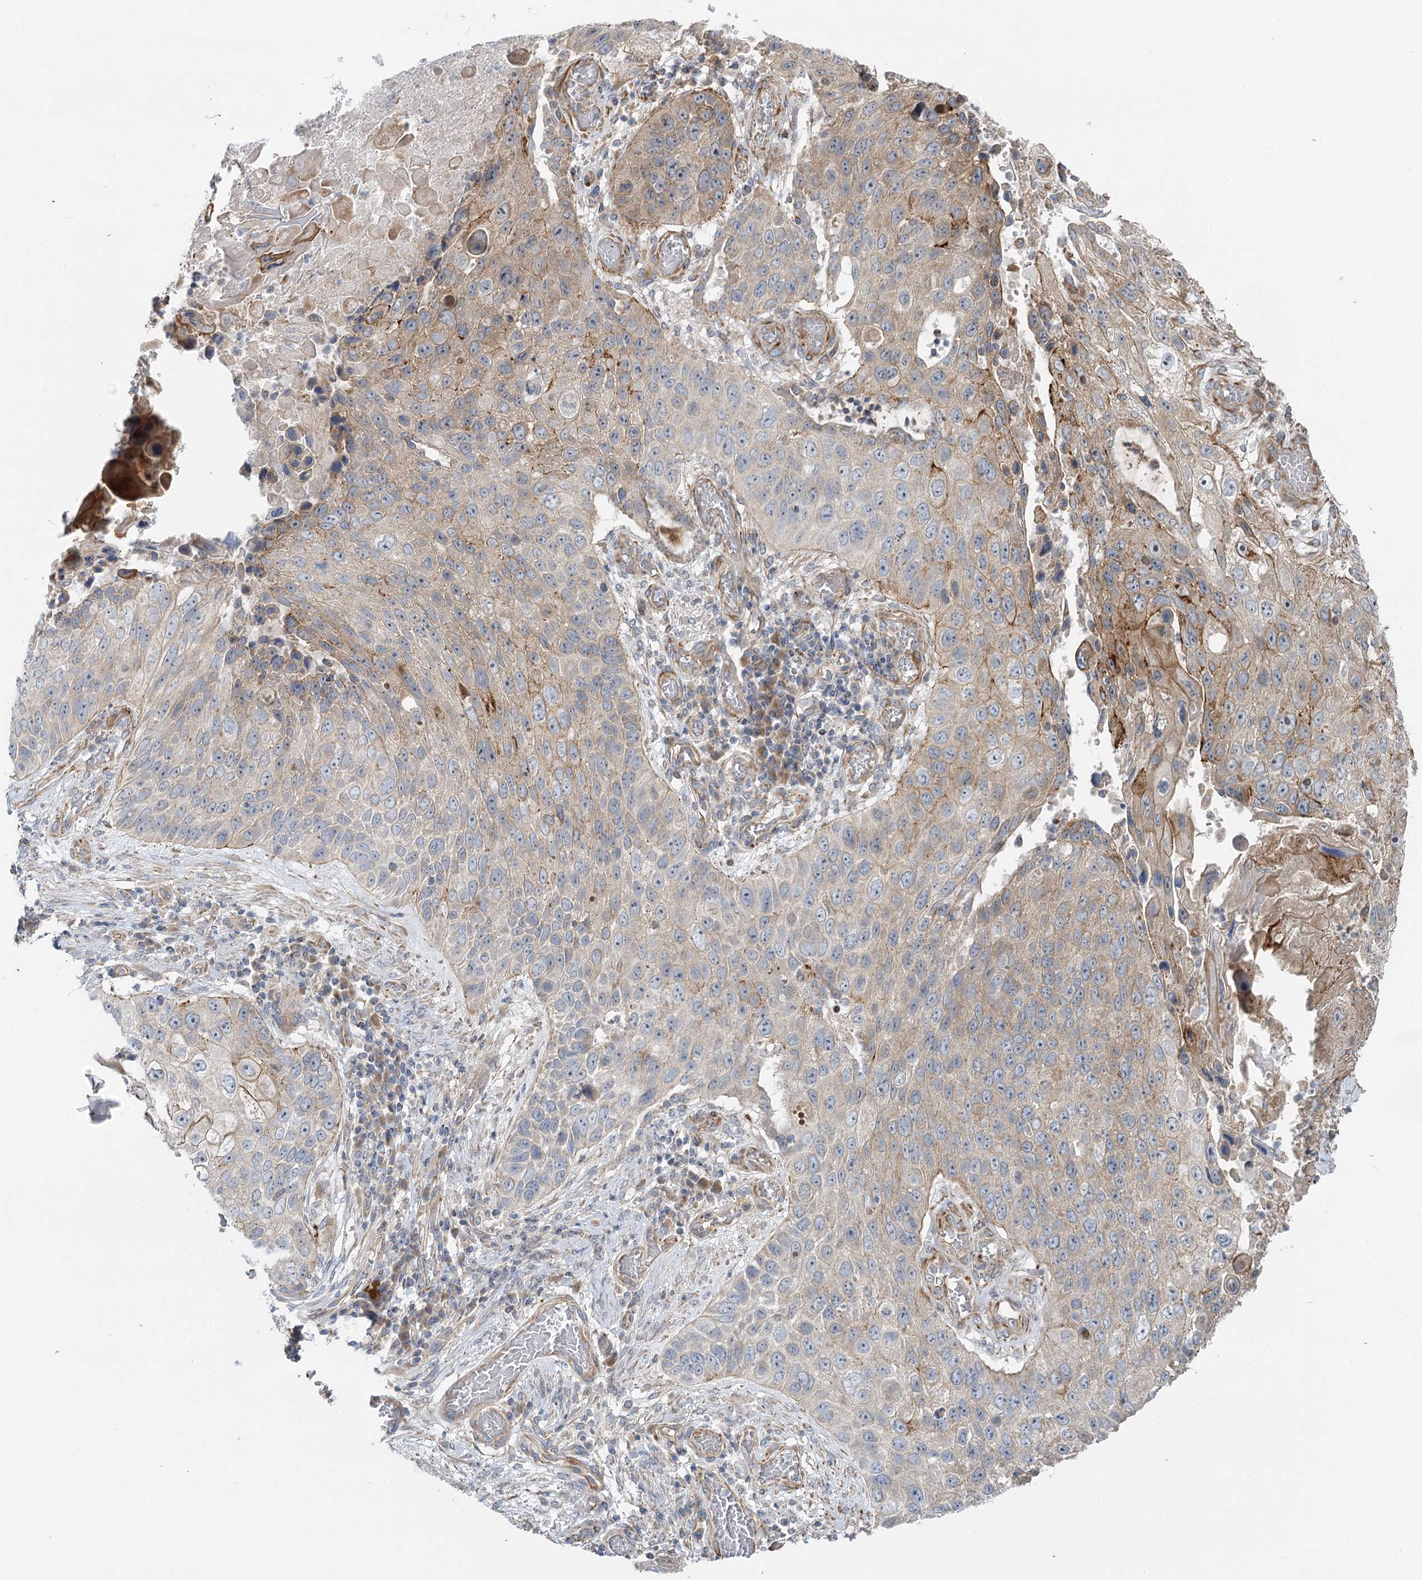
{"staining": {"intensity": "moderate", "quantity": "<25%", "location": "cytoplasmic/membranous"}, "tissue": "lung cancer", "cell_type": "Tumor cells", "image_type": "cancer", "snomed": [{"axis": "morphology", "description": "Squamous cell carcinoma, NOS"}, {"axis": "topography", "description": "Lung"}], "caption": "High-magnification brightfield microscopy of lung cancer (squamous cell carcinoma) stained with DAB (3,3'-diaminobenzidine) (brown) and counterstained with hematoxylin (blue). tumor cells exhibit moderate cytoplasmic/membranous staining is seen in approximately<25% of cells. Ihc stains the protein of interest in brown and the nuclei are stained blue.", "gene": "KIAA0825", "patient": {"sex": "male", "age": 61}}